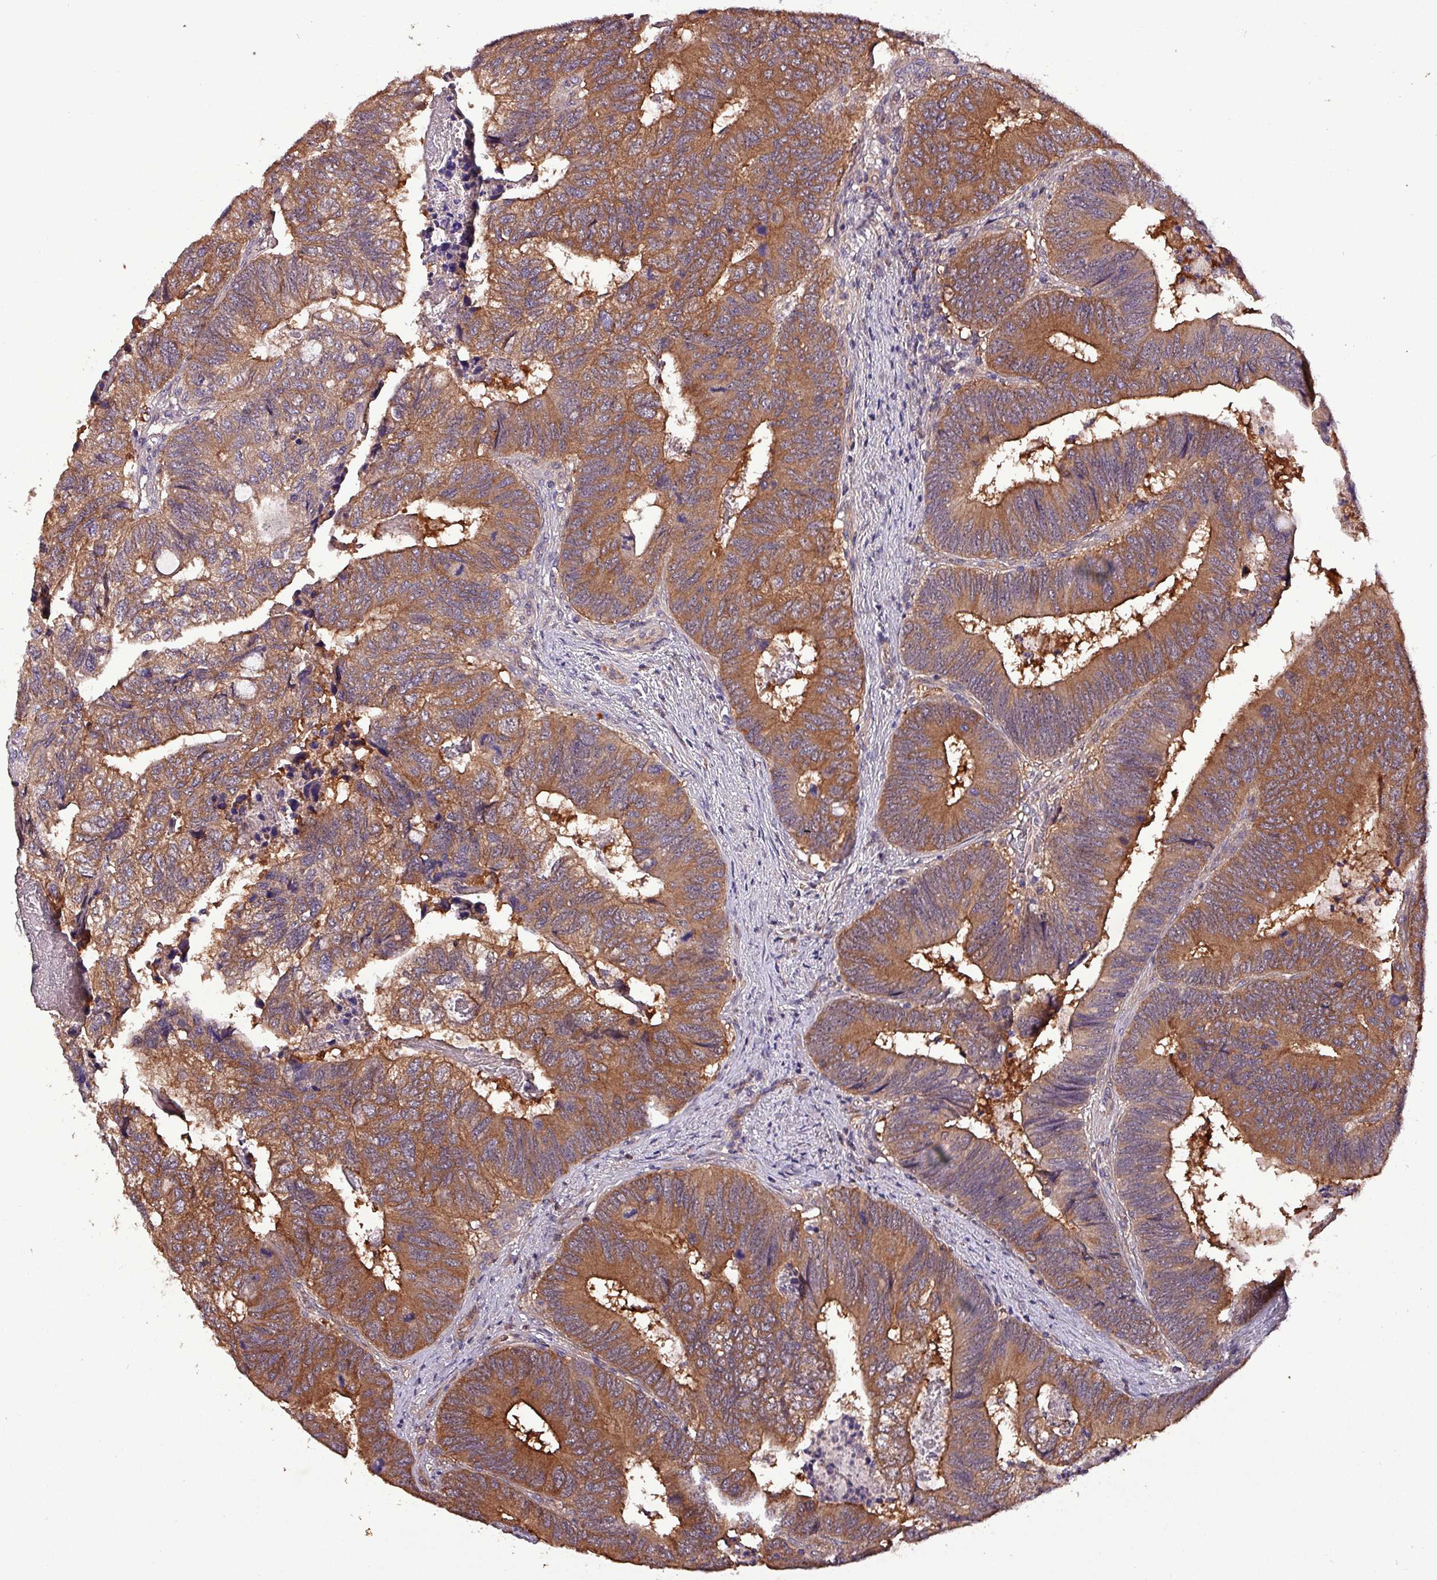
{"staining": {"intensity": "moderate", "quantity": ">75%", "location": "cytoplasmic/membranous"}, "tissue": "colorectal cancer", "cell_type": "Tumor cells", "image_type": "cancer", "snomed": [{"axis": "morphology", "description": "Adenocarcinoma, NOS"}, {"axis": "topography", "description": "Colon"}], "caption": "Adenocarcinoma (colorectal) stained with a protein marker exhibits moderate staining in tumor cells.", "gene": "PAFAH1B2", "patient": {"sex": "female", "age": 67}}